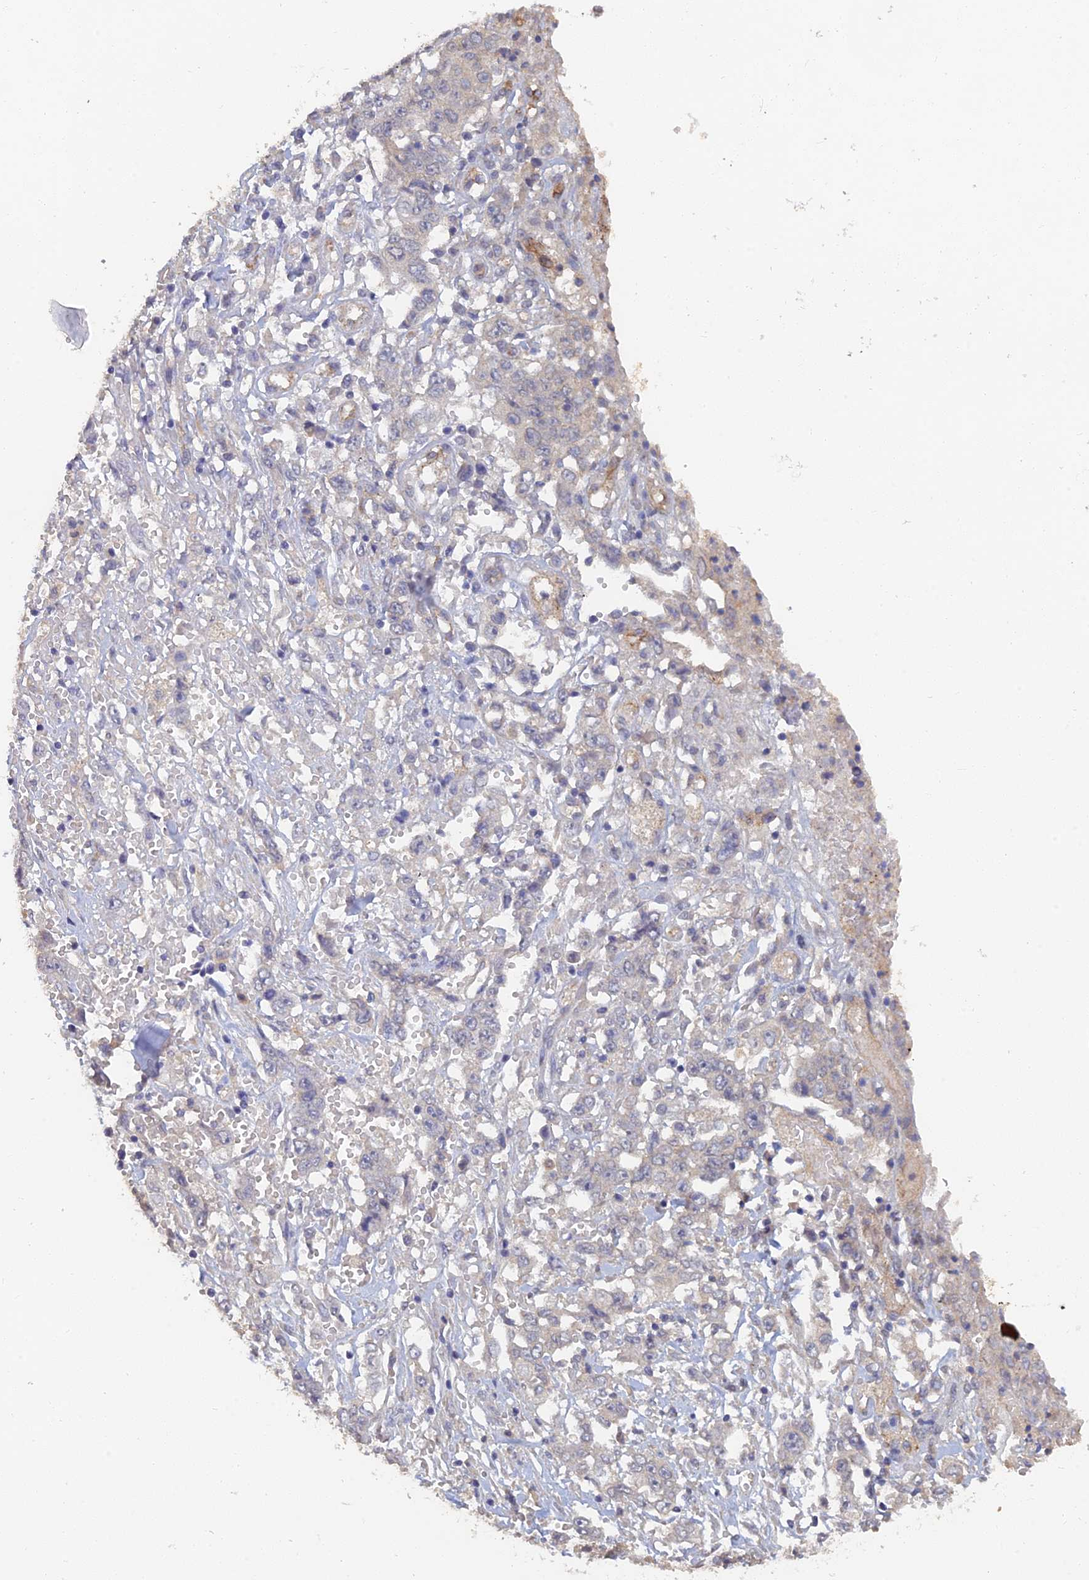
{"staining": {"intensity": "negative", "quantity": "none", "location": "none"}, "tissue": "stomach cancer", "cell_type": "Tumor cells", "image_type": "cancer", "snomed": [{"axis": "morphology", "description": "Adenocarcinoma, NOS"}, {"axis": "topography", "description": "Stomach, upper"}], "caption": "The immunohistochemistry micrograph has no significant positivity in tumor cells of stomach adenocarcinoma tissue.", "gene": "ARRDC1", "patient": {"sex": "male", "age": 62}}